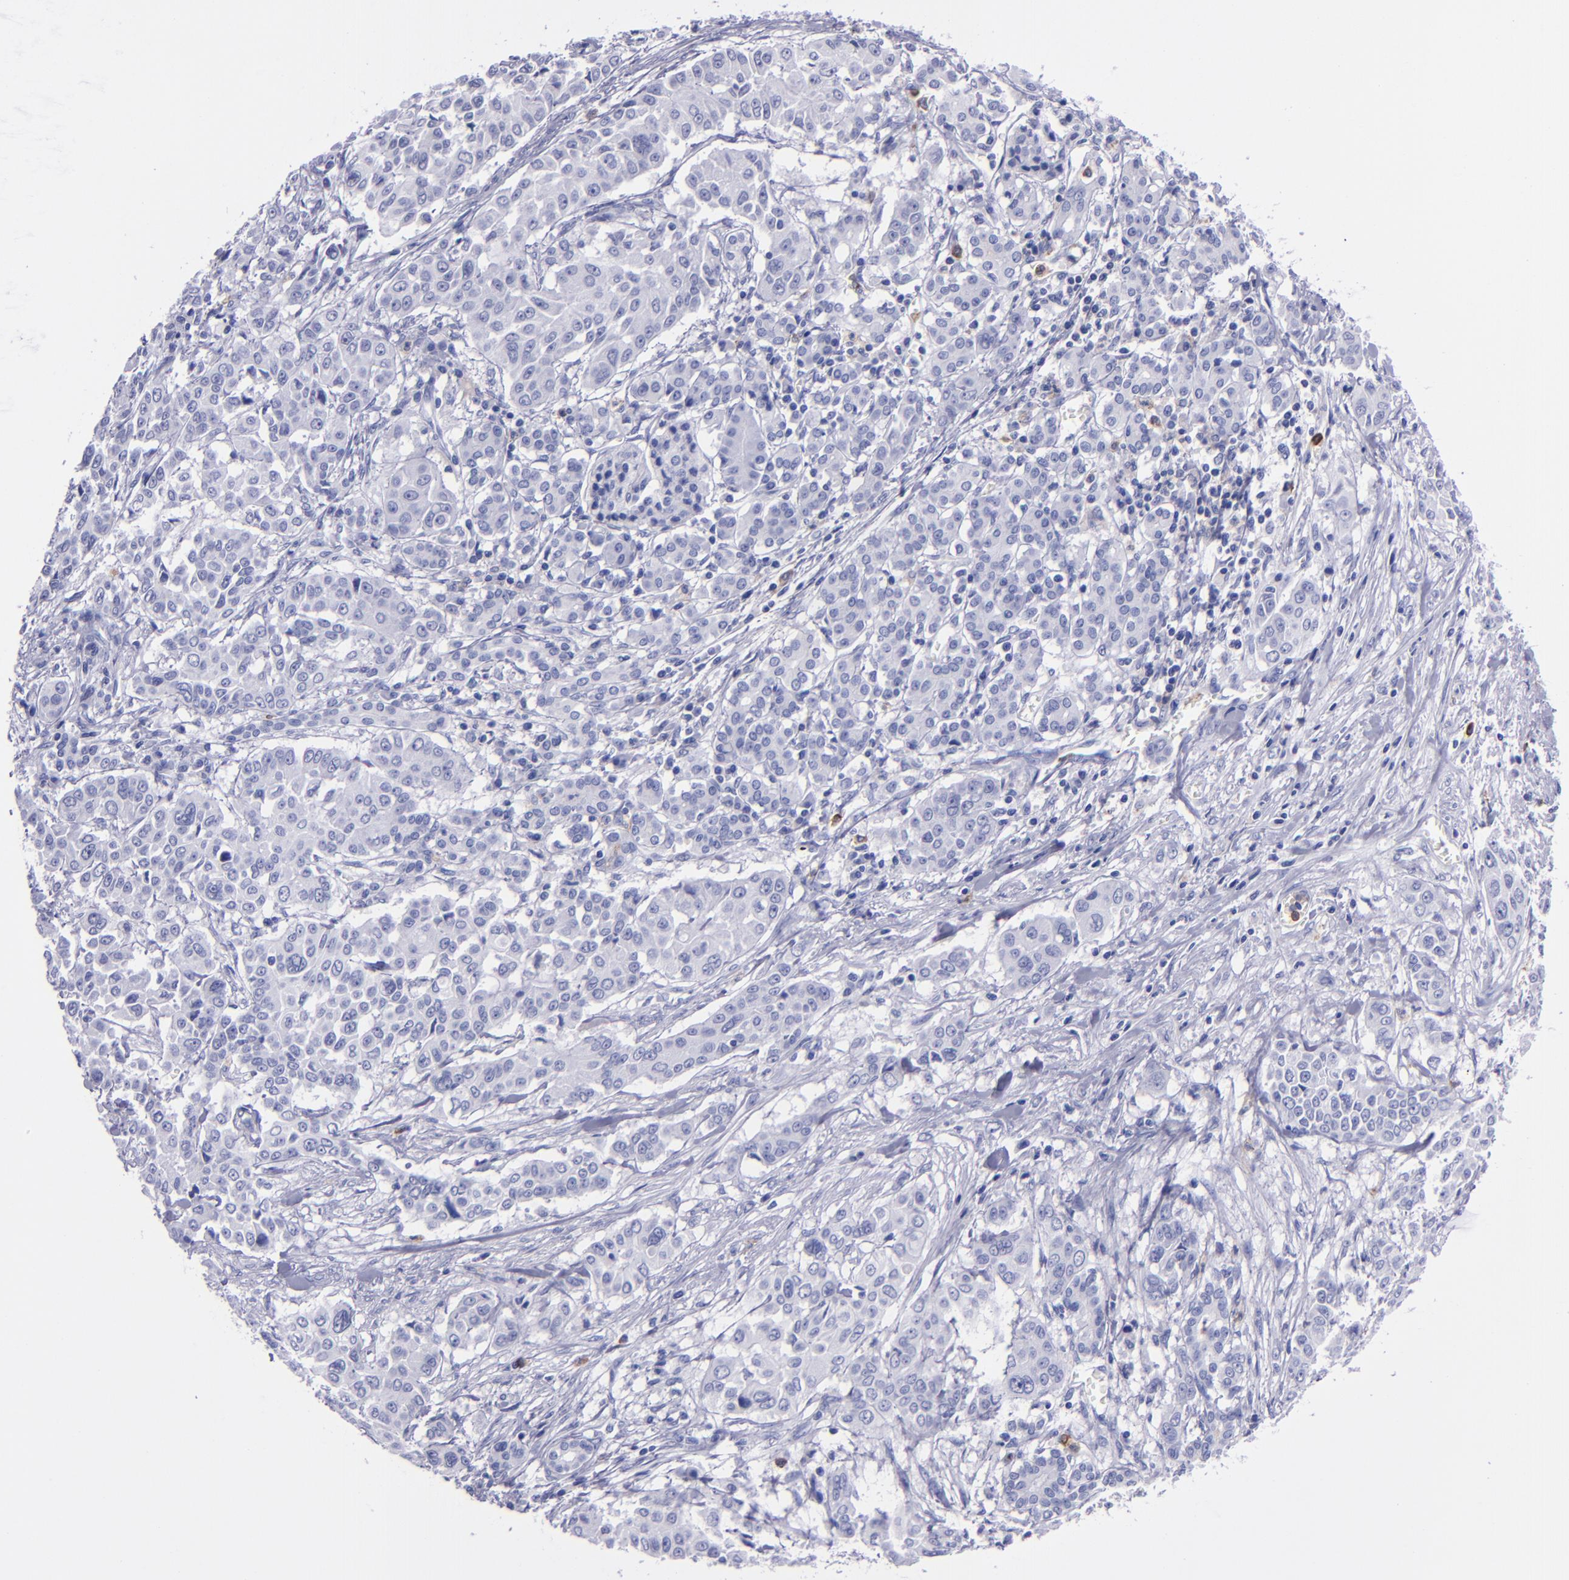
{"staining": {"intensity": "negative", "quantity": "none", "location": "none"}, "tissue": "pancreatic cancer", "cell_type": "Tumor cells", "image_type": "cancer", "snomed": [{"axis": "morphology", "description": "Adenocarcinoma, NOS"}, {"axis": "topography", "description": "Pancreas"}], "caption": "This micrograph is of pancreatic cancer (adenocarcinoma) stained with IHC to label a protein in brown with the nuclei are counter-stained blue. There is no positivity in tumor cells.", "gene": "CR1", "patient": {"sex": "female", "age": 52}}